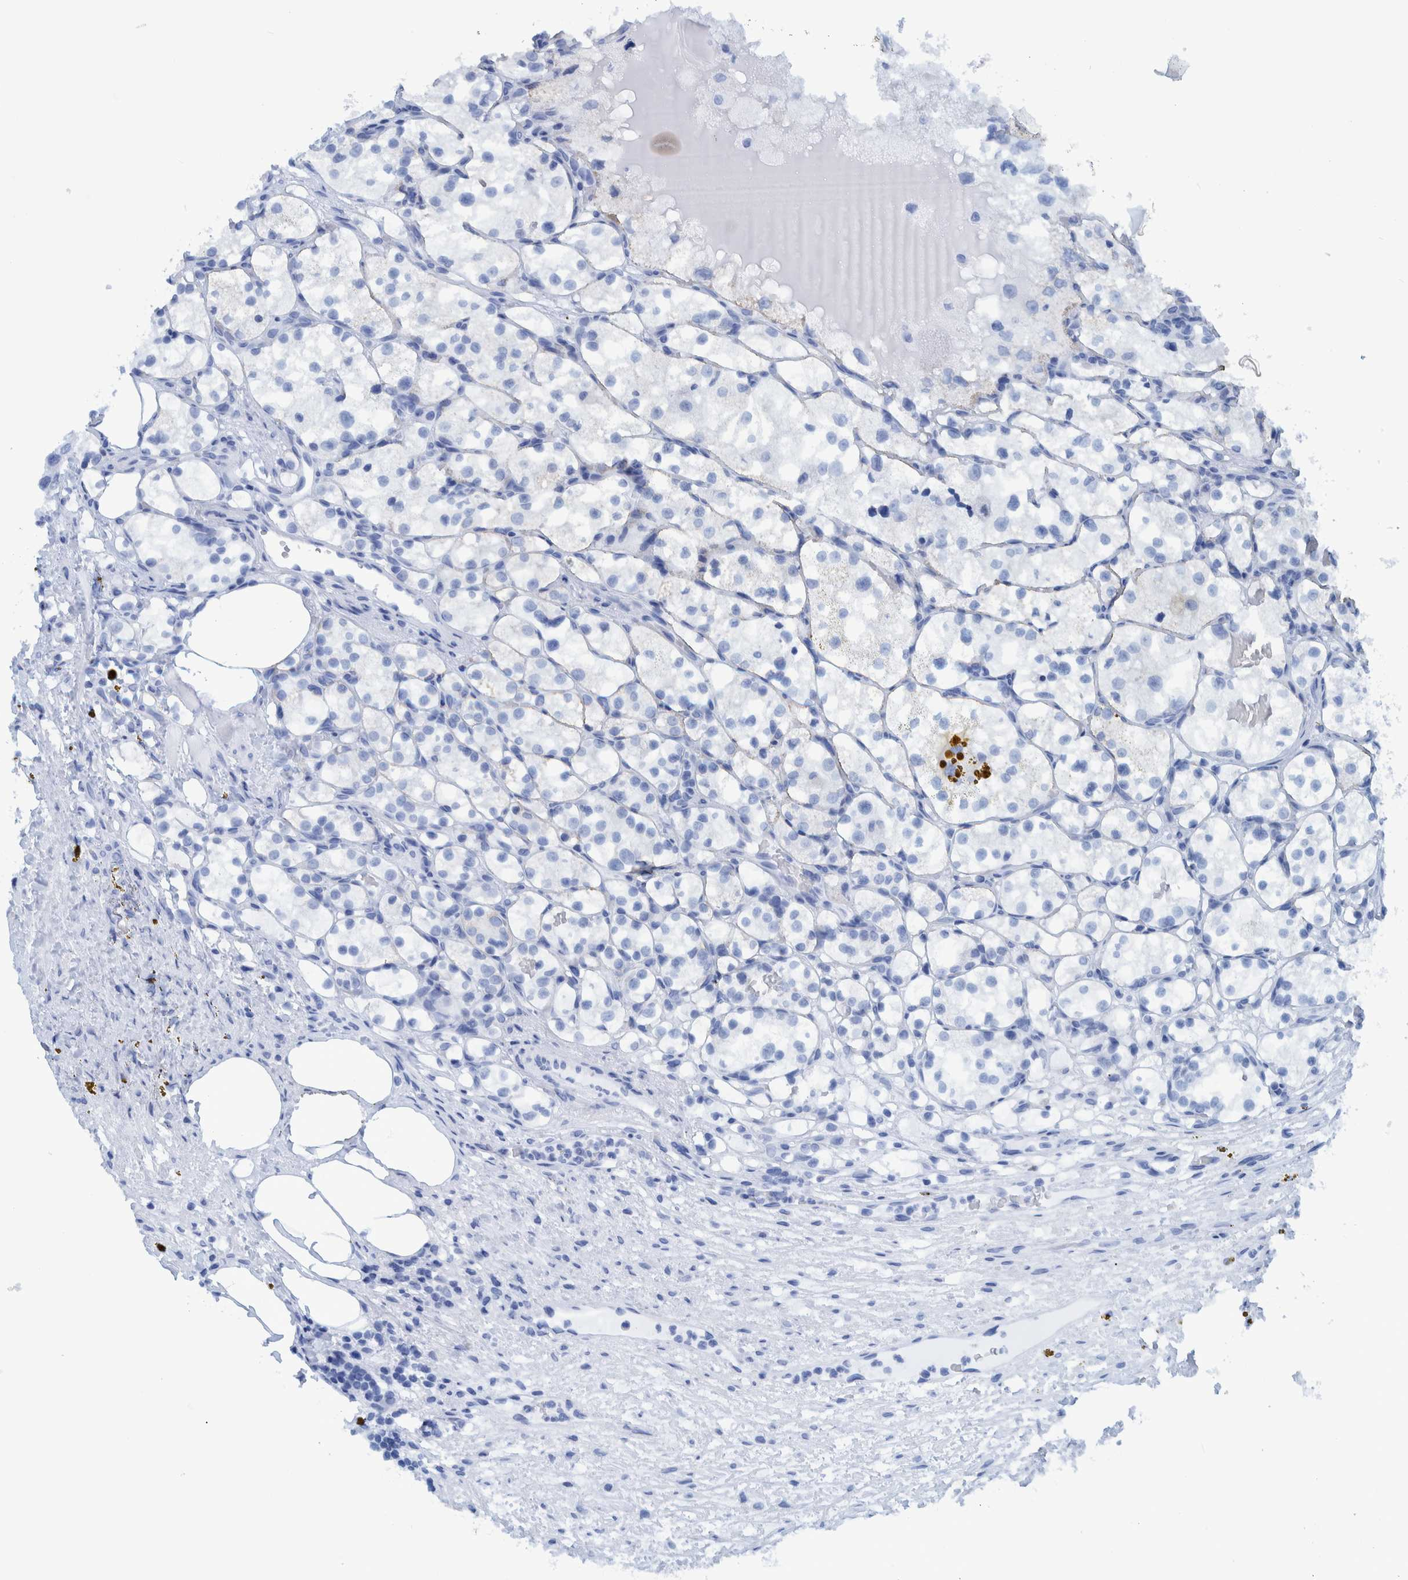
{"staining": {"intensity": "negative", "quantity": "none", "location": "none"}, "tissue": "renal cancer", "cell_type": "Tumor cells", "image_type": "cancer", "snomed": [{"axis": "morphology", "description": "Adenocarcinoma, NOS"}, {"axis": "topography", "description": "Kidney"}], "caption": "DAB (3,3'-diaminobenzidine) immunohistochemical staining of human adenocarcinoma (renal) exhibits no significant staining in tumor cells.", "gene": "BZW2", "patient": {"sex": "female", "age": 69}}